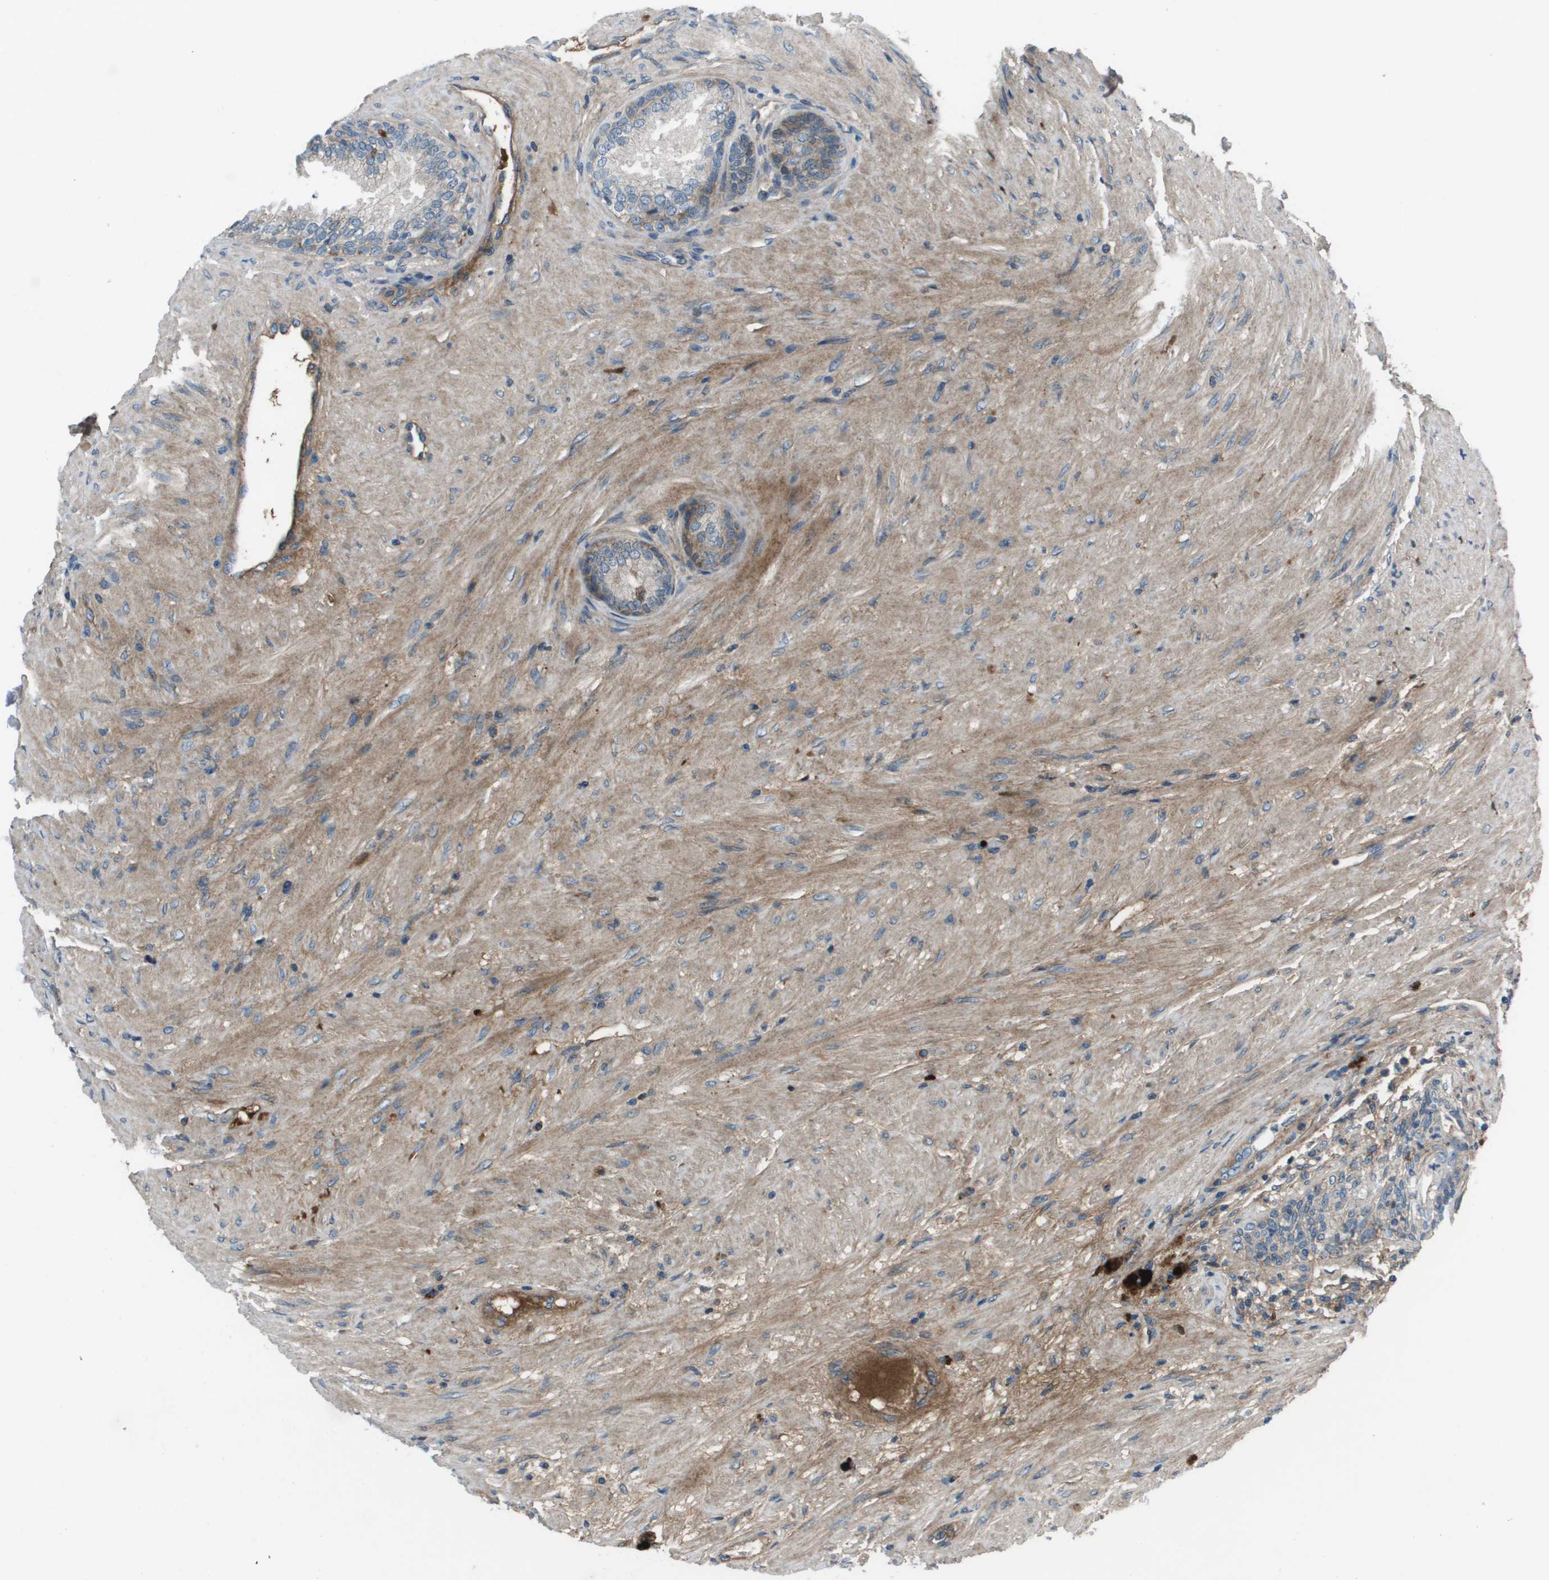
{"staining": {"intensity": "weak", "quantity": "<25%", "location": "cytoplasmic/membranous"}, "tissue": "prostate", "cell_type": "Glandular cells", "image_type": "normal", "snomed": [{"axis": "morphology", "description": "Normal tissue, NOS"}, {"axis": "topography", "description": "Prostate"}], "caption": "This is a micrograph of immunohistochemistry (IHC) staining of unremarkable prostate, which shows no staining in glandular cells. (Brightfield microscopy of DAB immunohistochemistry (IHC) at high magnification).", "gene": "PCOLCE", "patient": {"sex": "male", "age": 76}}